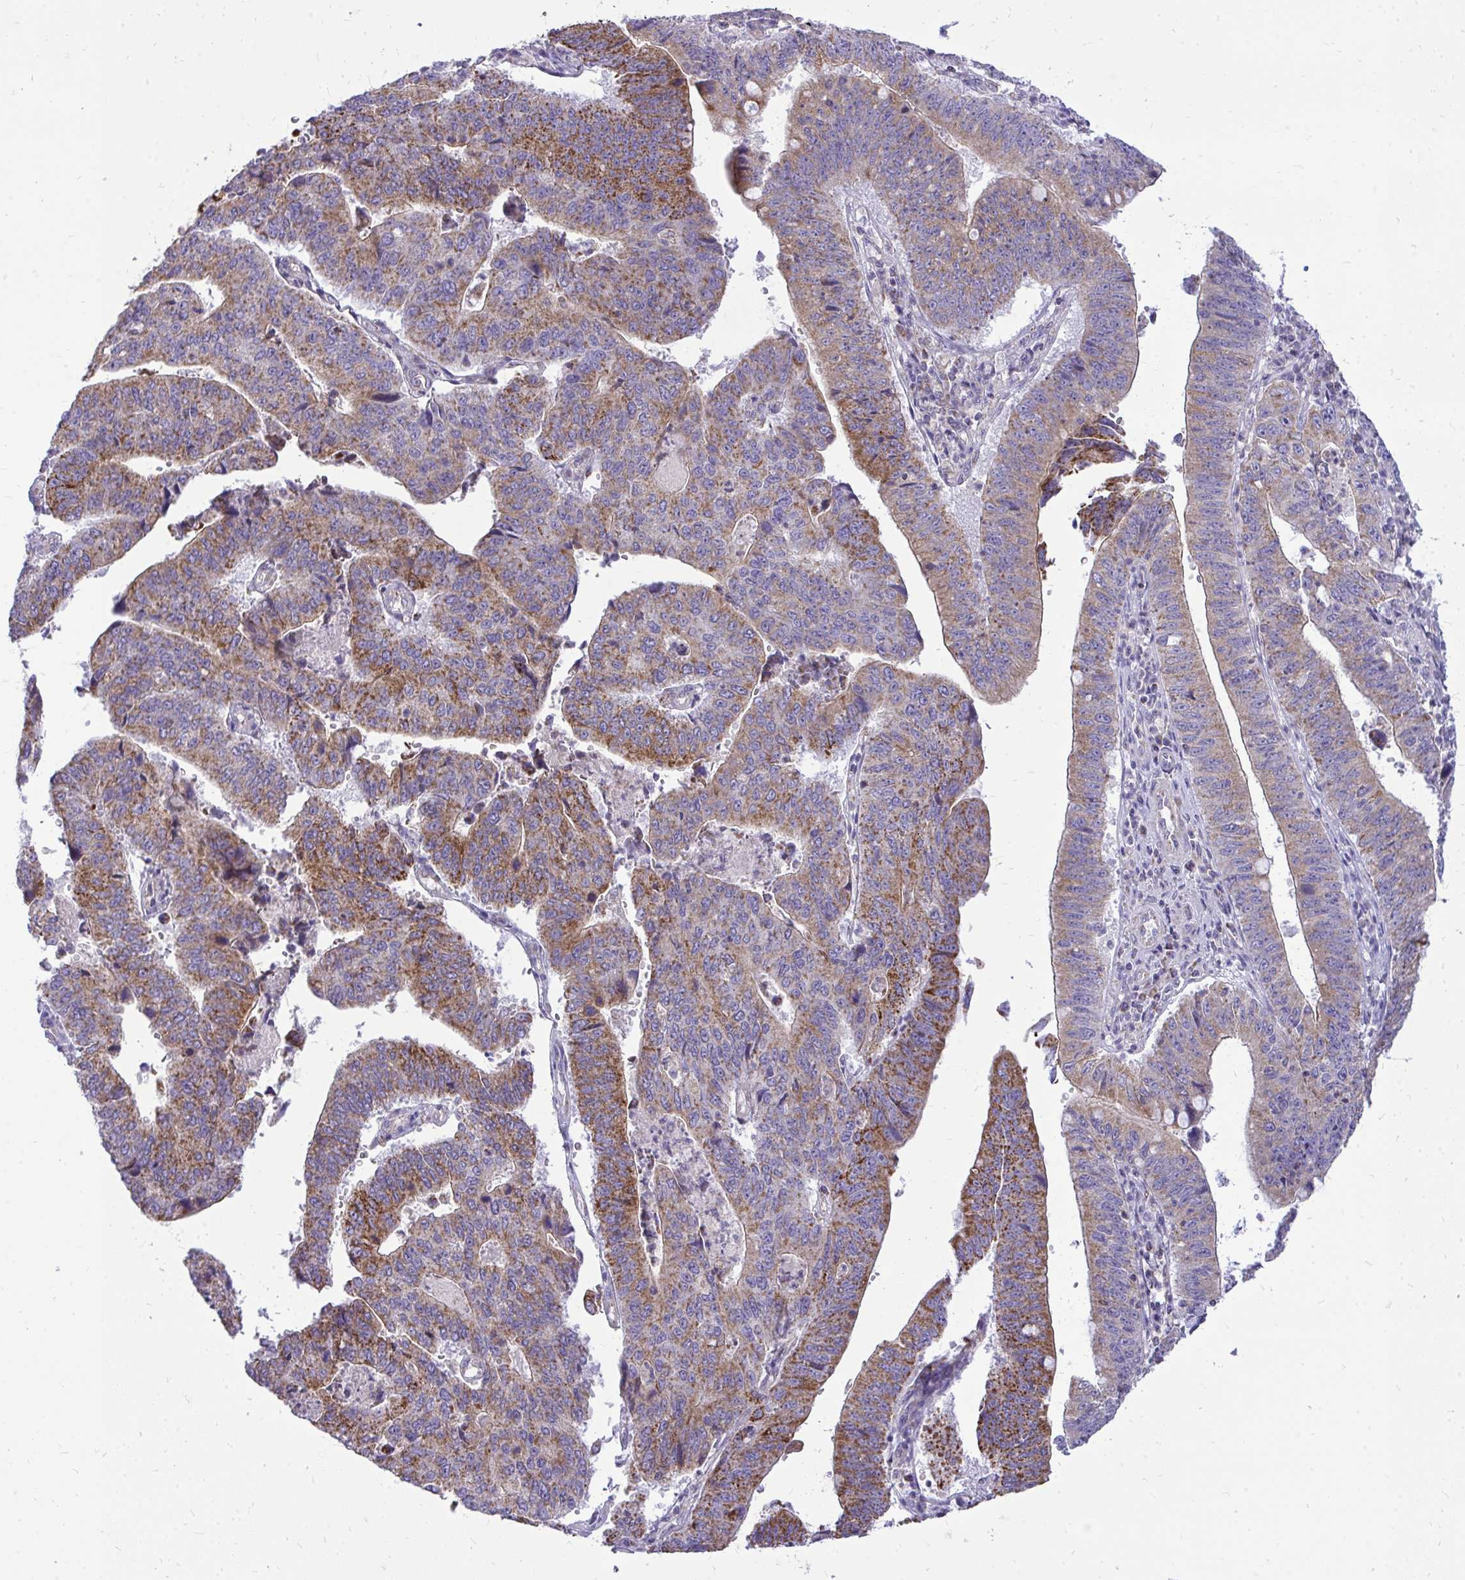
{"staining": {"intensity": "strong", "quantity": "25%-75%", "location": "cytoplasmic/membranous"}, "tissue": "stomach cancer", "cell_type": "Tumor cells", "image_type": "cancer", "snomed": [{"axis": "morphology", "description": "Adenocarcinoma, NOS"}, {"axis": "topography", "description": "Stomach"}], "caption": "Tumor cells display strong cytoplasmic/membranous positivity in about 25%-75% of cells in stomach adenocarcinoma. (DAB = brown stain, brightfield microscopy at high magnification).", "gene": "SPTBN2", "patient": {"sex": "male", "age": 59}}